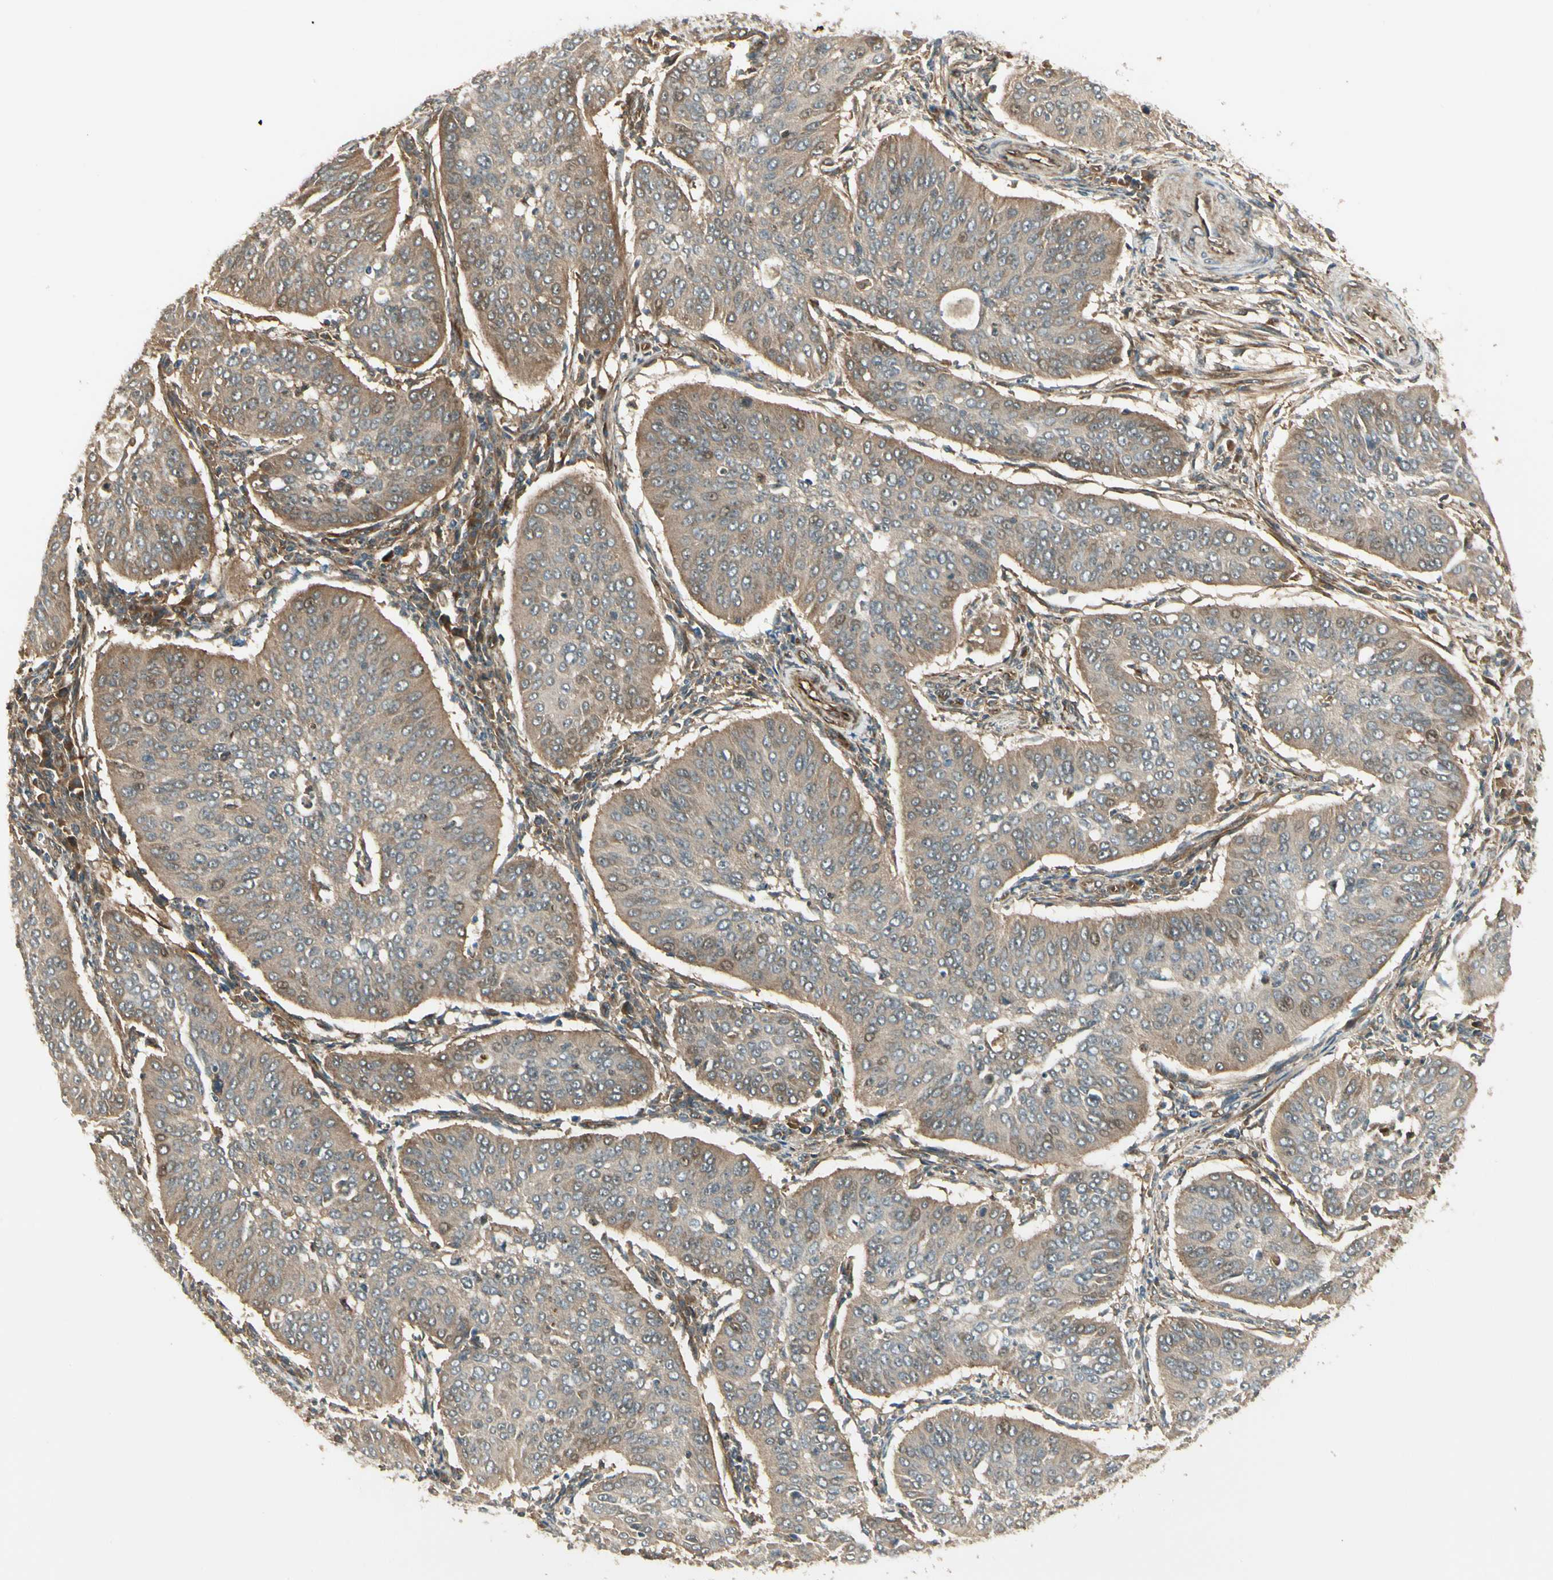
{"staining": {"intensity": "moderate", "quantity": ">75%", "location": "cytoplasmic/membranous"}, "tissue": "cervical cancer", "cell_type": "Tumor cells", "image_type": "cancer", "snomed": [{"axis": "morphology", "description": "Normal tissue, NOS"}, {"axis": "morphology", "description": "Squamous cell carcinoma, NOS"}, {"axis": "topography", "description": "Cervix"}], "caption": "About >75% of tumor cells in squamous cell carcinoma (cervical) show moderate cytoplasmic/membranous protein expression as visualized by brown immunohistochemical staining.", "gene": "FKBP15", "patient": {"sex": "female", "age": 39}}